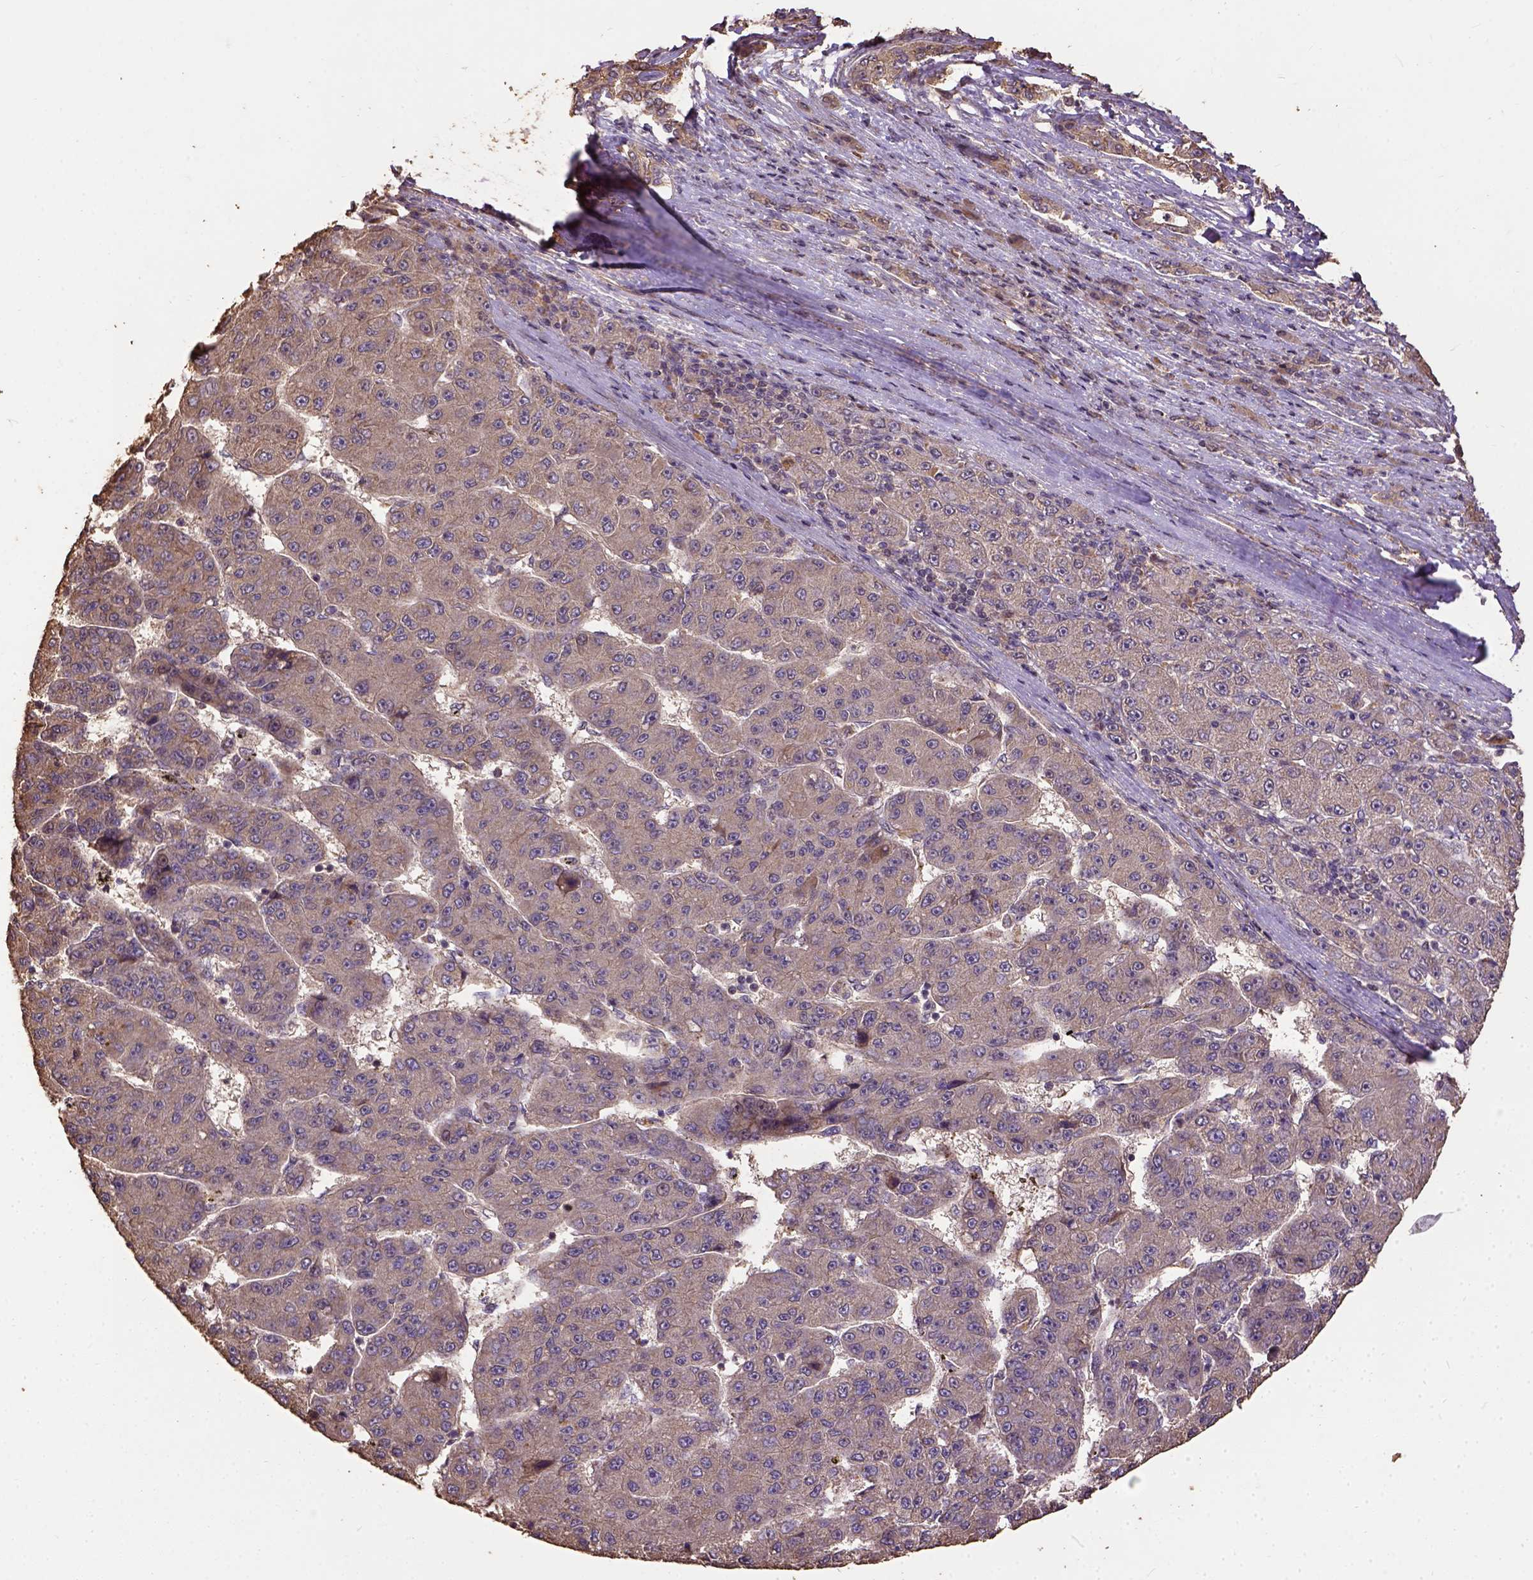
{"staining": {"intensity": "weak", "quantity": ">75%", "location": "cytoplasmic/membranous"}, "tissue": "liver cancer", "cell_type": "Tumor cells", "image_type": "cancer", "snomed": [{"axis": "morphology", "description": "Carcinoma, Hepatocellular, NOS"}, {"axis": "topography", "description": "Liver"}], "caption": "Liver cancer tissue demonstrates weak cytoplasmic/membranous staining in about >75% of tumor cells", "gene": "ATP1B3", "patient": {"sex": "male", "age": 67}}